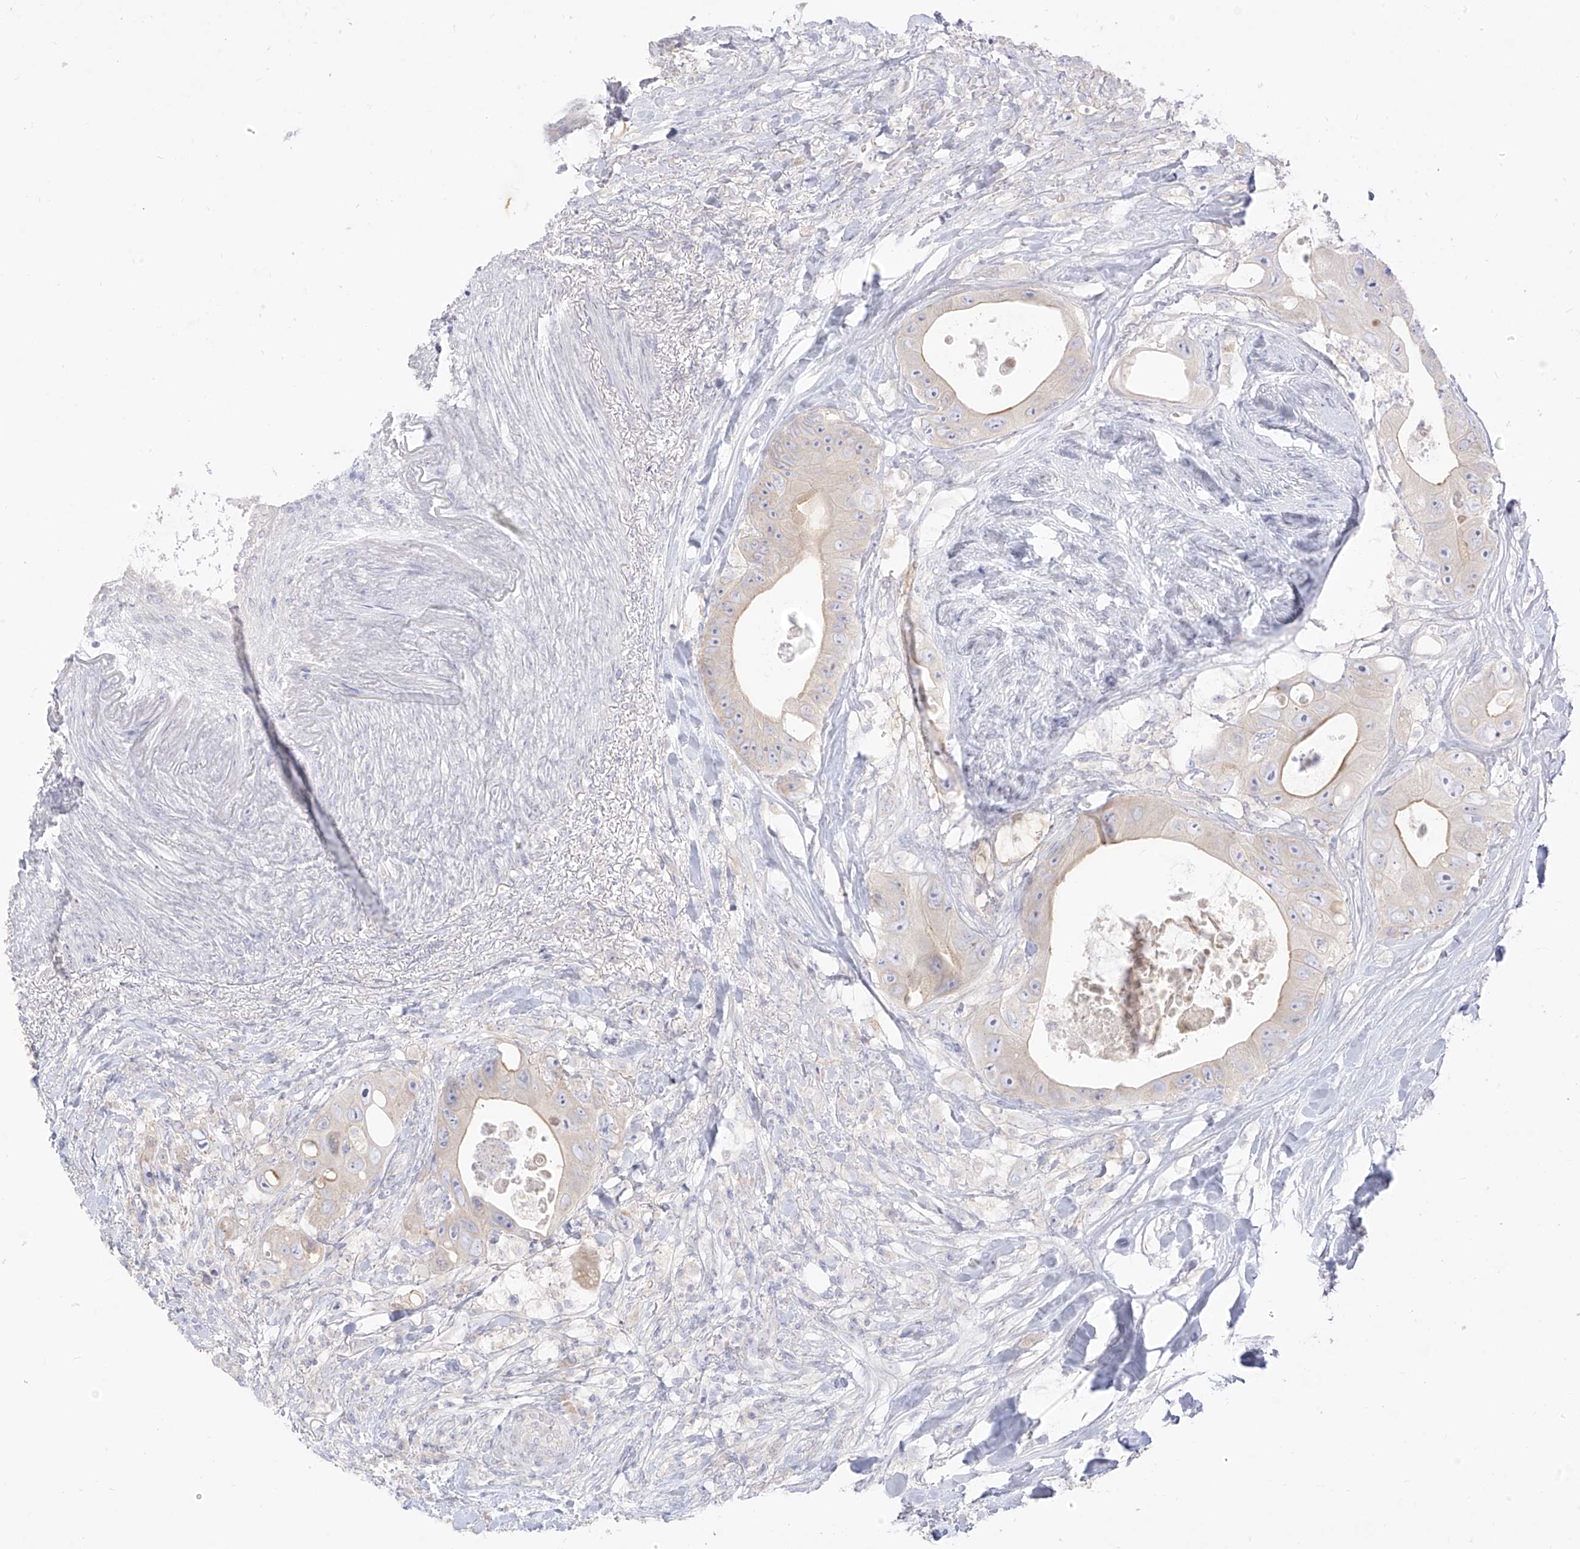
{"staining": {"intensity": "moderate", "quantity": "<25%", "location": "cytoplasmic/membranous"}, "tissue": "colorectal cancer", "cell_type": "Tumor cells", "image_type": "cancer", "snomed": [{"axis": "morphology", "description": "Adenocarcinoma, NOS"}, {"axis": "topography", "description": "Colon"}], "caption": "Brown immunohistochemical staining in colorectal cancer reveals moderate cytoplasmic/membranous positivity in approximately <25% of tumor cells.", "gene": "ARHGEF40", "patient": {"sex": "female", "age": 46}}